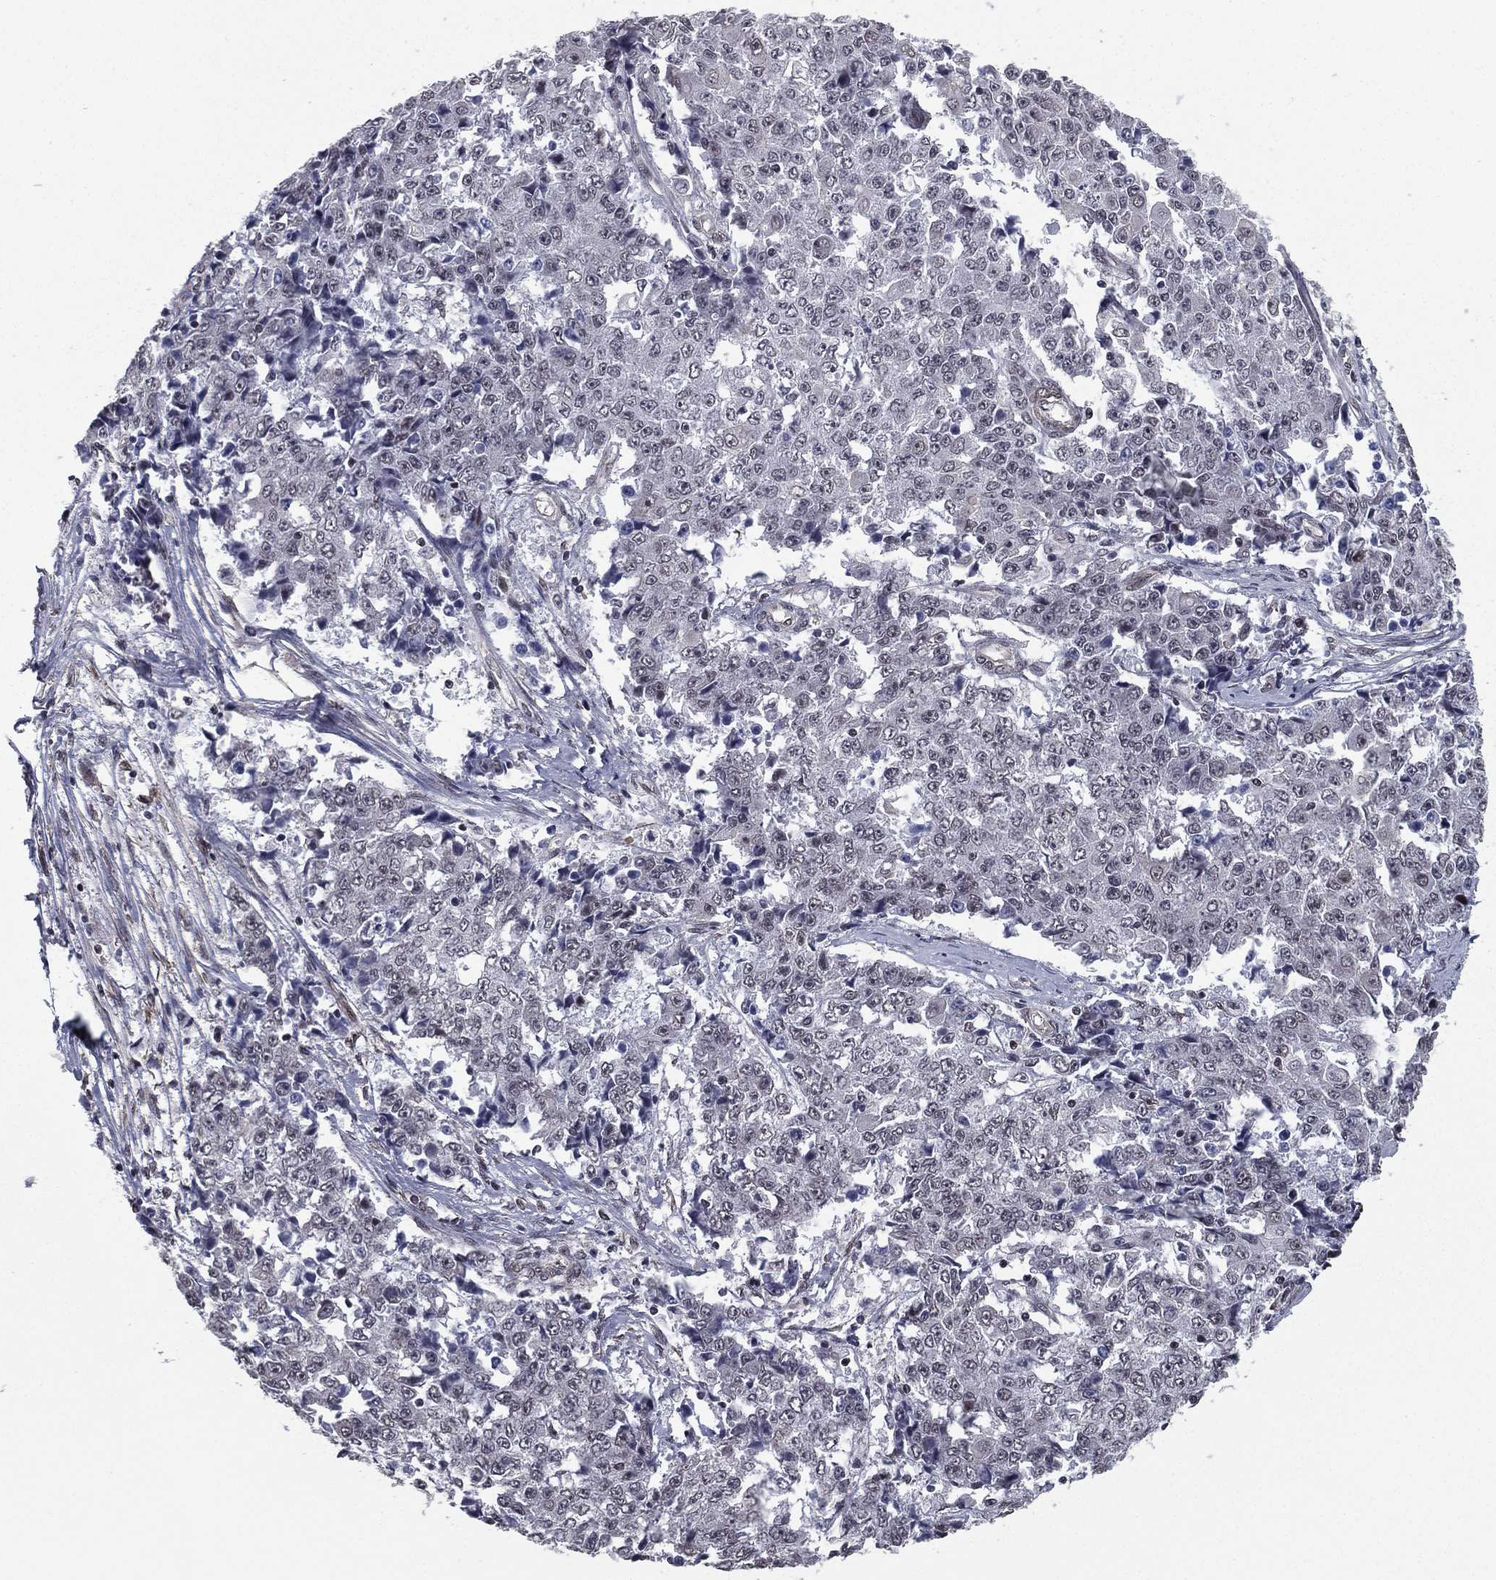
{"staining": {"intensity": "negative", "quantity": "none", "location": "none"}, "tissue": "ovarian cancer", "cell_type": "Tumor cells", "image_type": "cancer", "snomed": [{"axis": "morphology", "description": "Carcinoma, endometroid"}, {"axis": "topography", "description": "Ovary"}], "caption": "IHC micrograph of neoplastic tissue: human endometroid carcinoma (ovarian) stained with DAB displays no significant protein expression in tumor cells.", "gene": "RARB", "patient": {"sex": "female", "age": 42}}